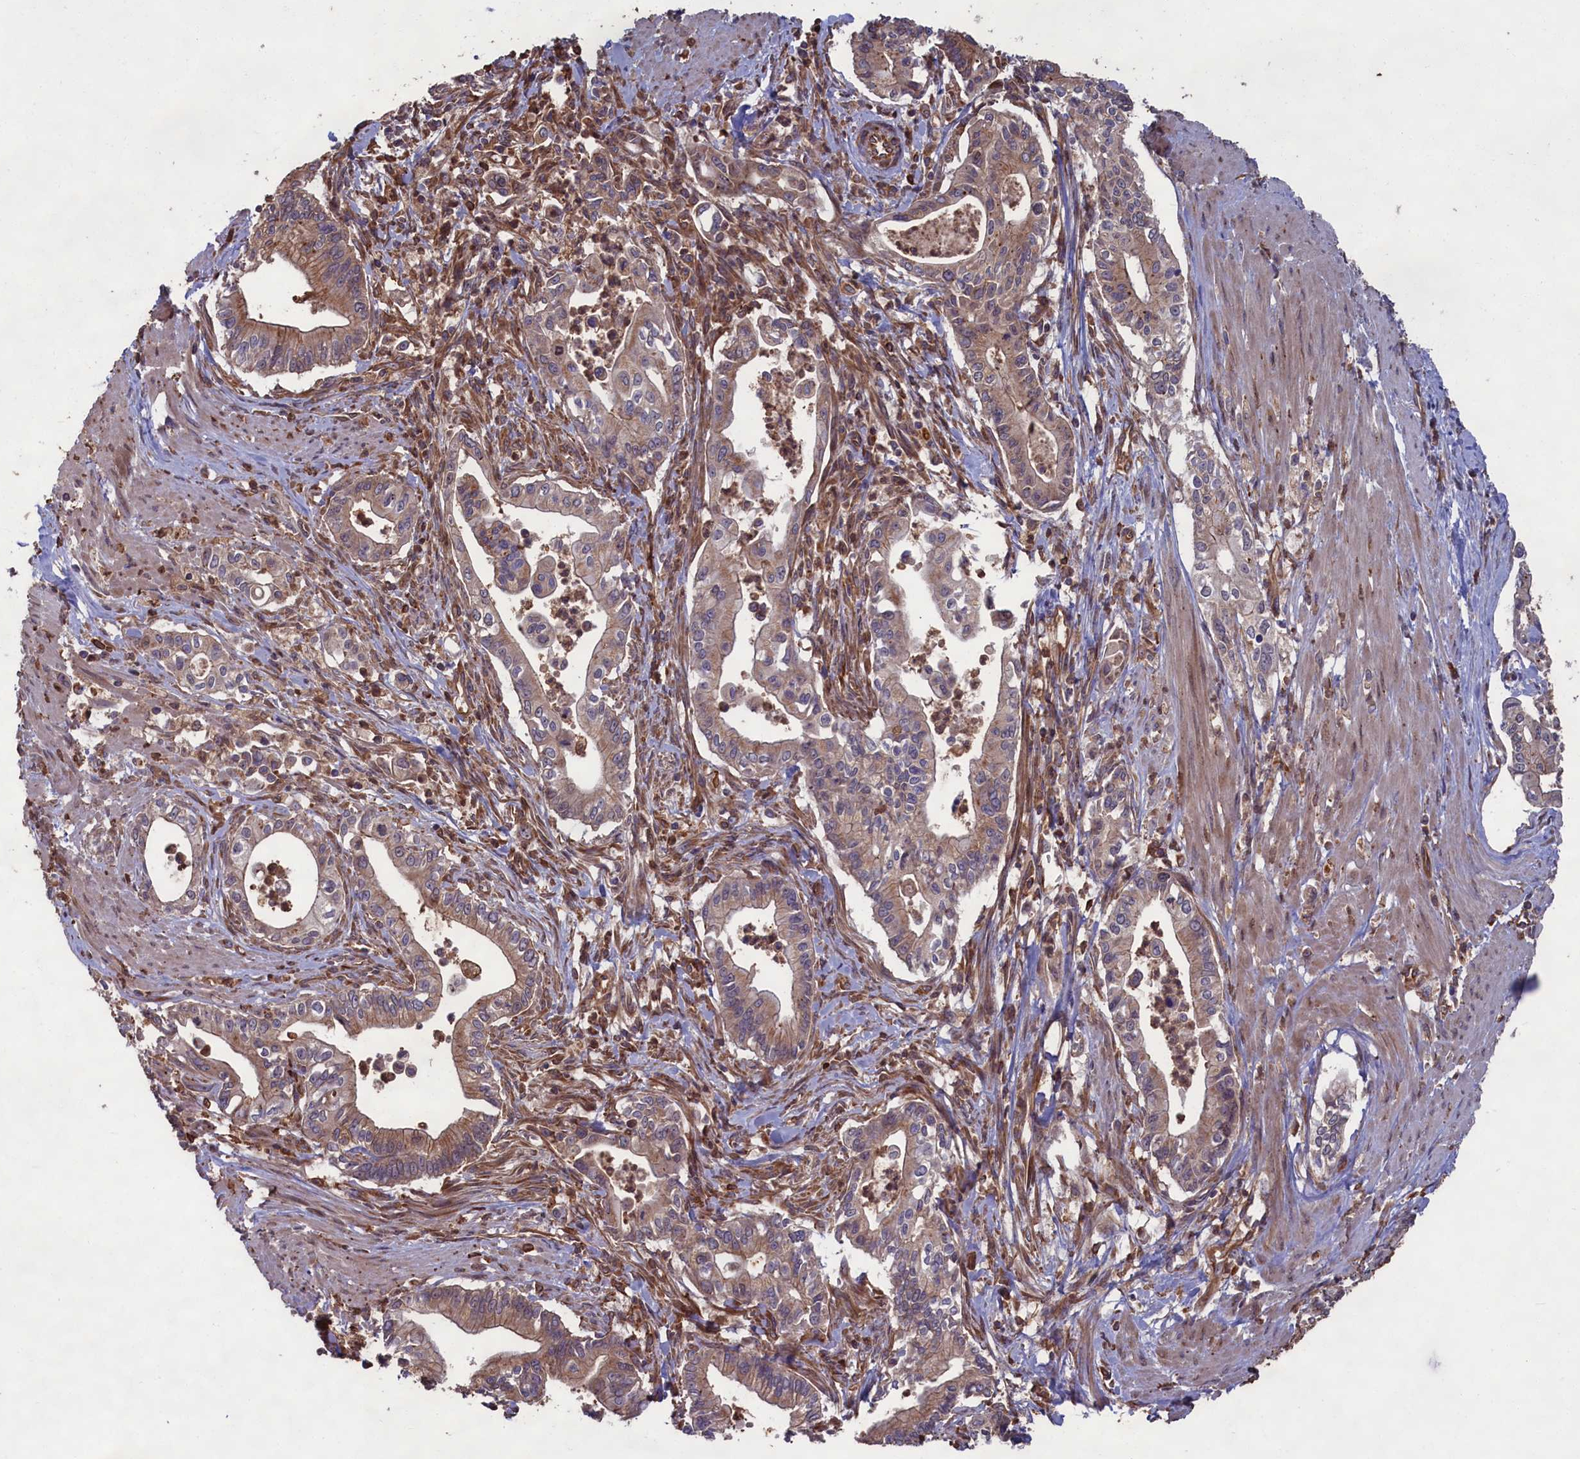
{"staining": {"intensity": "moderate", "quantity": "25%-75%", "location": "cytoplasmic/membranous"}, "tissue": "pancreatic cancer", "cell_type": "Tumor cells", "image_type": "cancer", "snomed": [{"axis": "morphology", "description": "Adenocarcinoma, NOS"}, {"axis": "topography", "description": "Pancreas"}], "caption": "DAB immunohistochemical staining of human pancreatic adenocarcinoma demonstrates moderate cytoplasmic/membranous protein staining in approximately 25%-75% of tumor cells.", "gene": "CCDC124", "patient": {"sex": "male", "age": 78}}